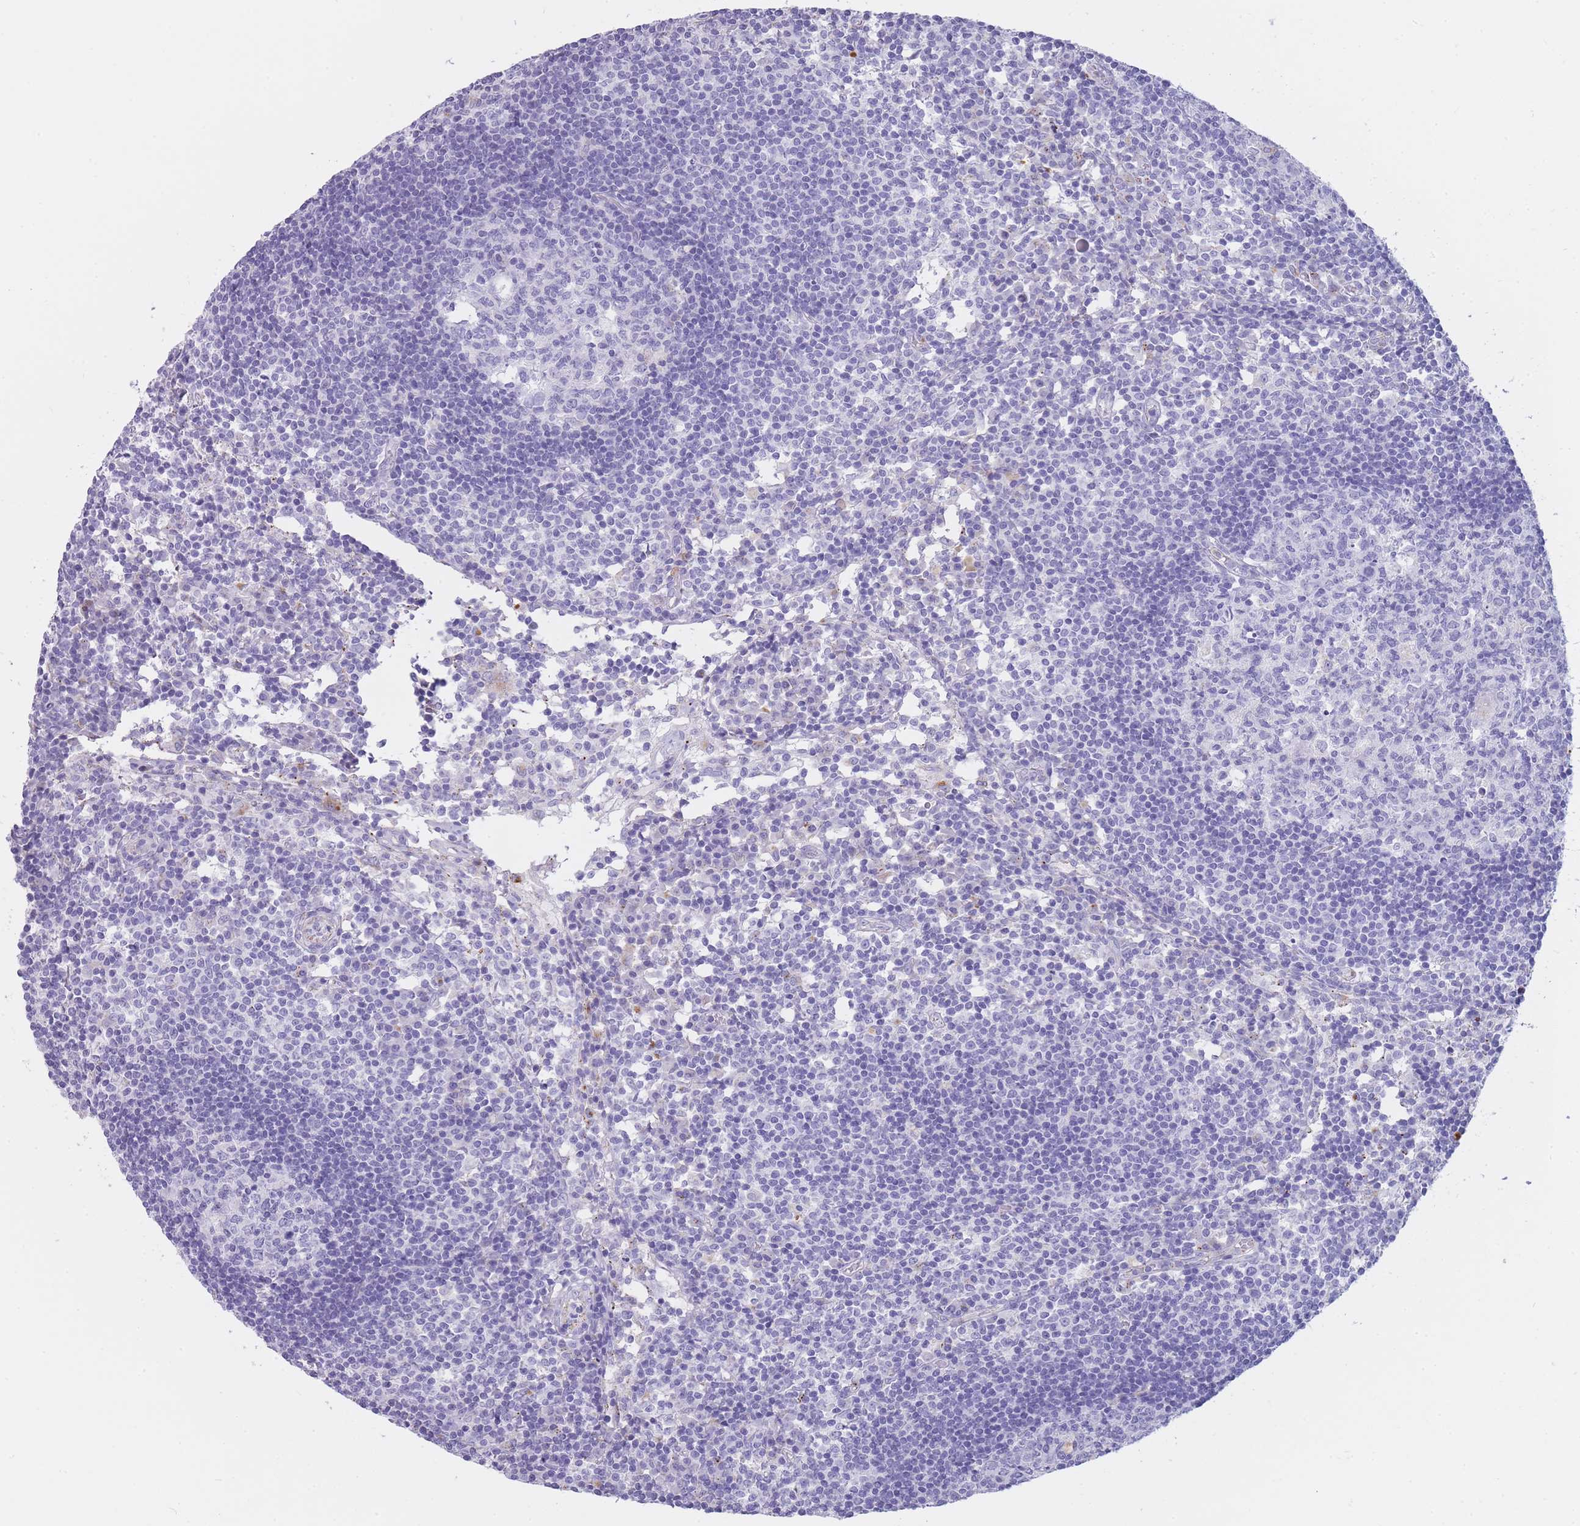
{"staining": {"intensity": "negative", "quantity": "none", "location": "none"}, "tissue": "lymph node", "cell_type": "Germinal center cells", "image_type": "normal", "snomed": [{"axis": "morphology", "description": "Normal tissue, NOS"}, {"axis": "topography", "description": "Lymph node"}], "caption": "Germinal center cells are negative for protein expression in normal human lymph node. (Brightfield microscopy of DAB (3,3'-diaminobenzidine) immunohistochemistry (IHC) at high magnification).", "gene": "GAA", "patient": {"sex": "female", "age": 55}}